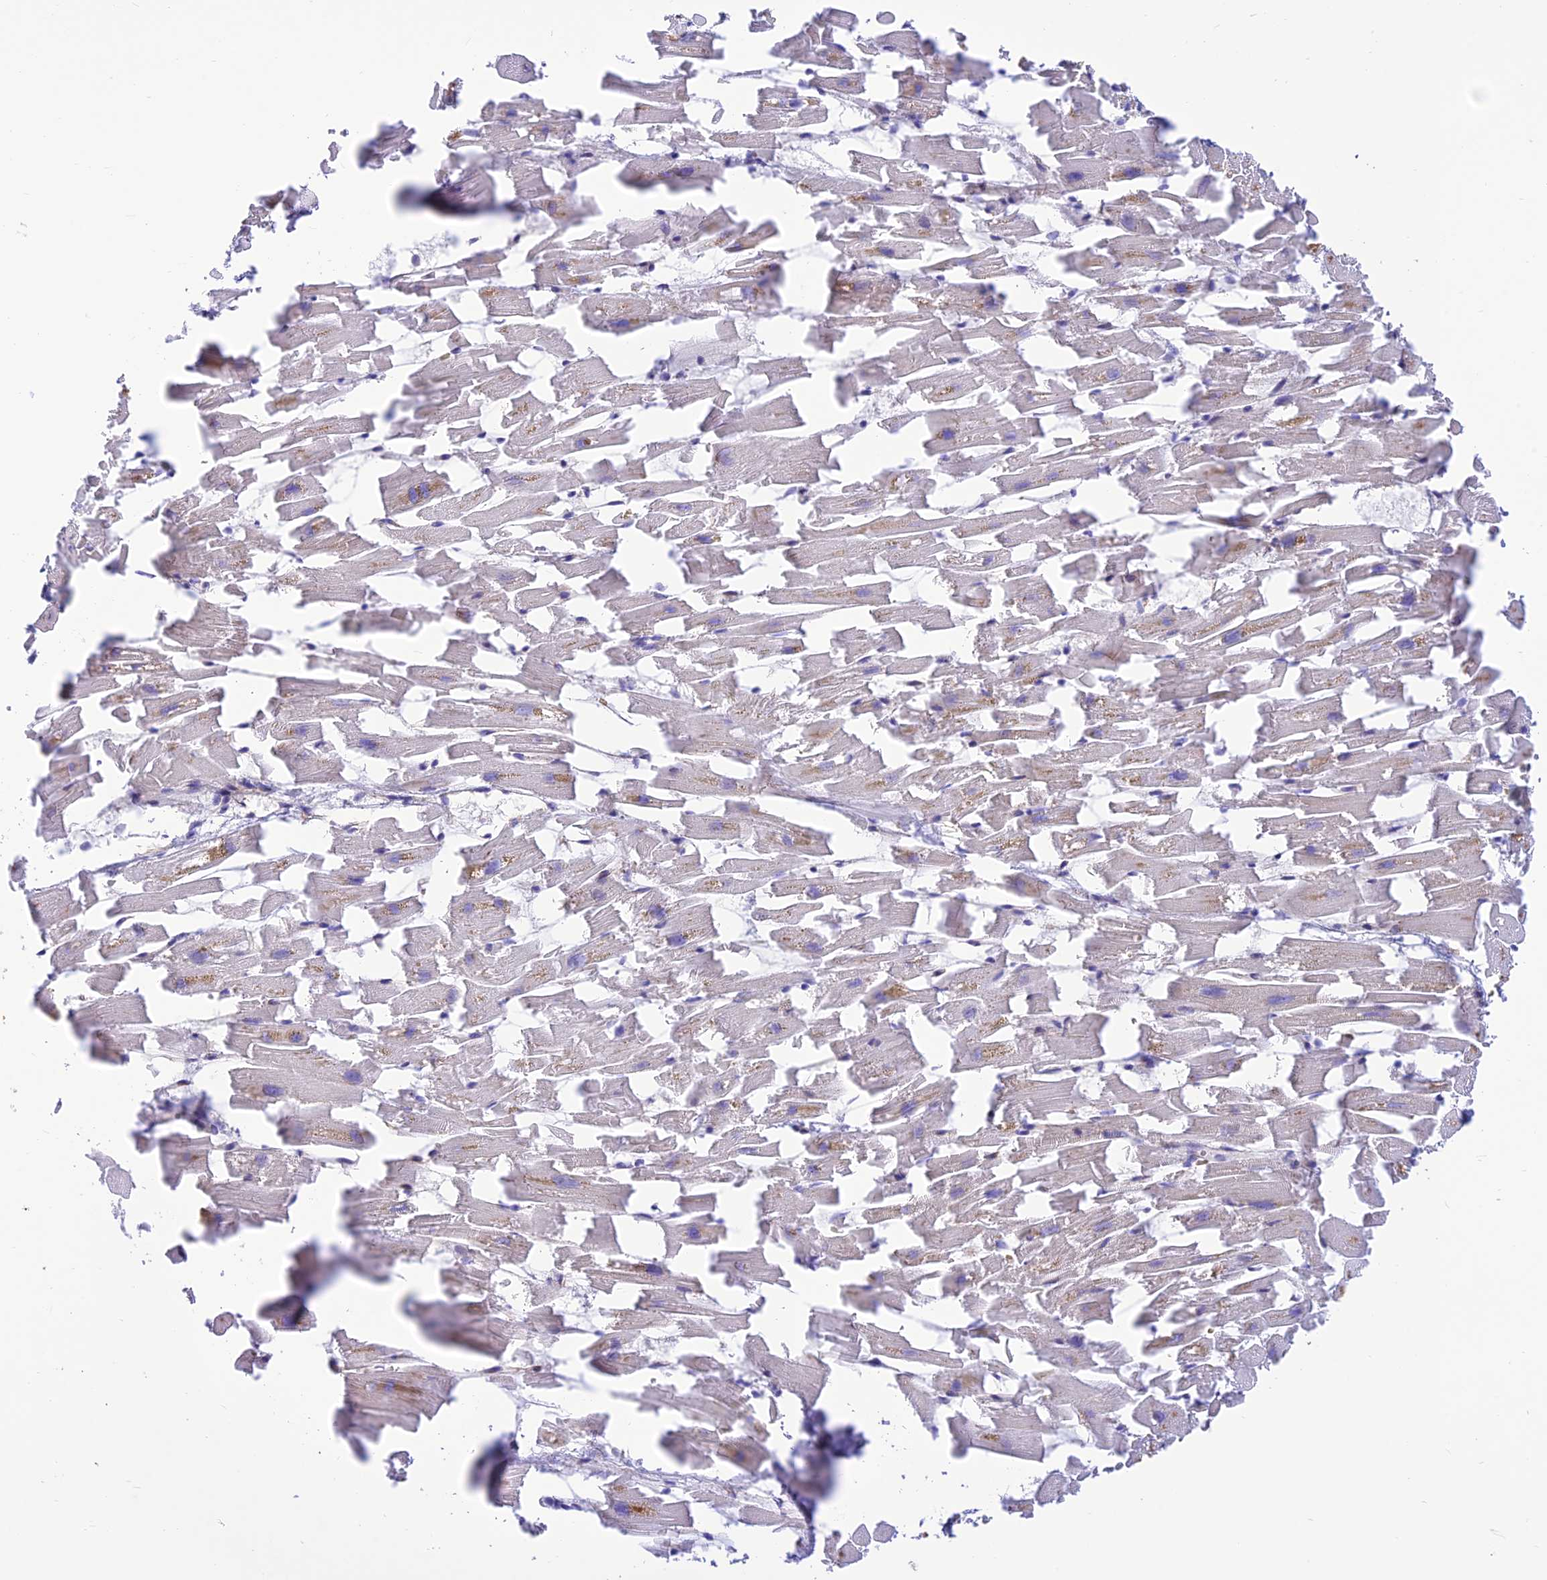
{"staining": {"intensity": "strong", "quantity": "<25%", "location": "cytoplasmic/membranous"}, "tissue": "heart muscle", "cell_type": "Cardiomyocytes", "image_type": "normal", "snomed": [{"axis": "morphology", "description": "Normal tissue, NOS"}, {"axis": "topography", "description": "Heart"}], "caption": "This is an image of immunohistochemistry (IHC) staining of normal heart muscle, which shows strong staining in the cytoplasmic/membranous of cardiomyocytes.", "gene": "FAM186B", "patient": {"sex": "female", "age": 64}}